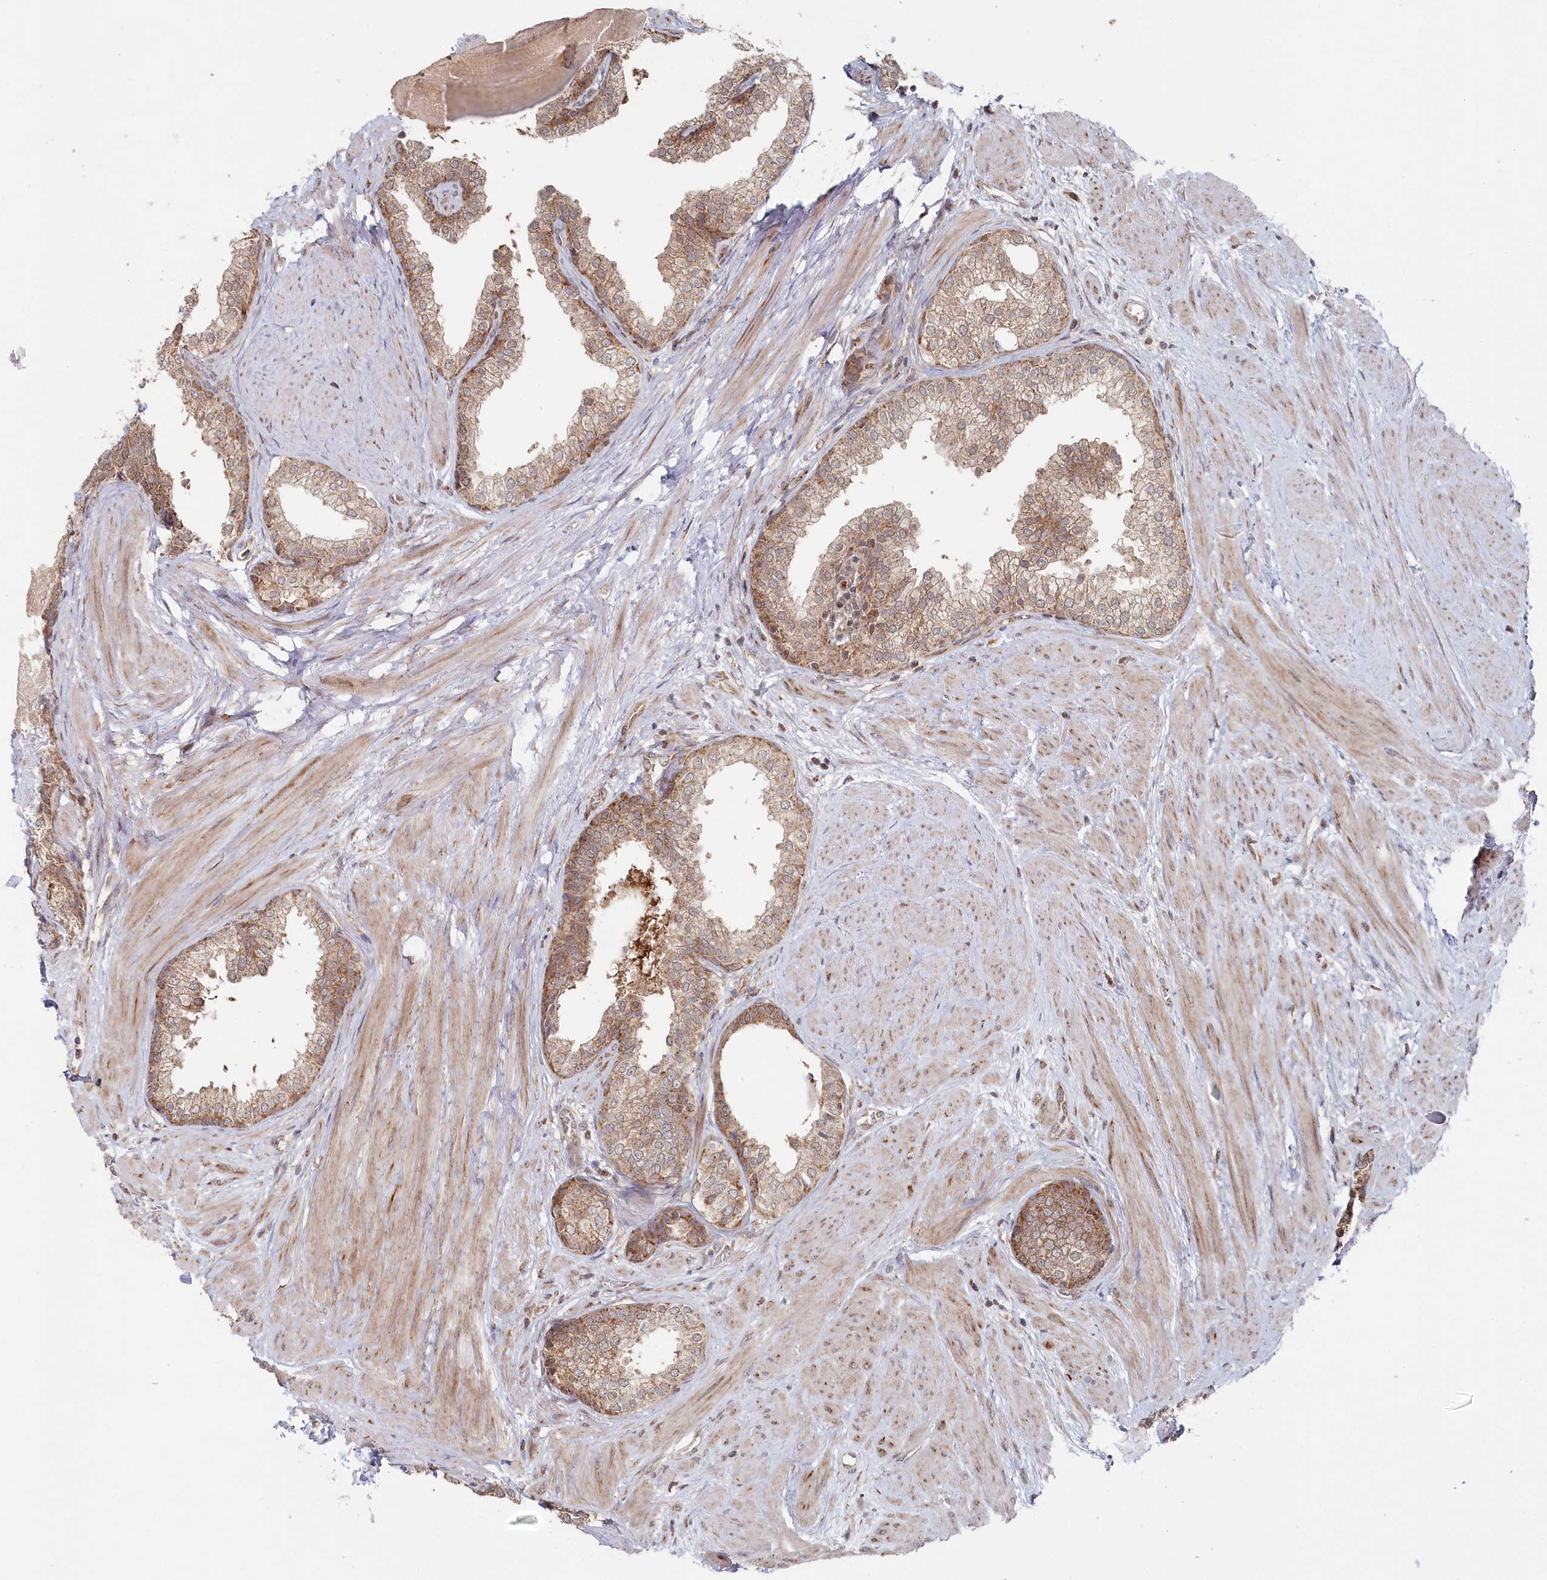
{"staining": {"intensity": "moderate", "quantity": ">75%", "location": "cytoplasmic/membranous"}, "tissue": "prostate", "cell_type": "Glandular cells", "image_type": "normal", "snomed": [{"axis": "morphology", "description": "Normal tissue, NOS"}, {"axis": "topography", "description": "Prostate"}], "caption": "Prostate stained with DAB immunohistochemistry displays medium levels of moderate cytoplasmic/membranous positivity in about >75% of glandular cells. The protein of interest is shown in brown color, while the nuclei are stained blue.", "gene": "WAPL", "patient": {"sex": "male", "age": 48}}